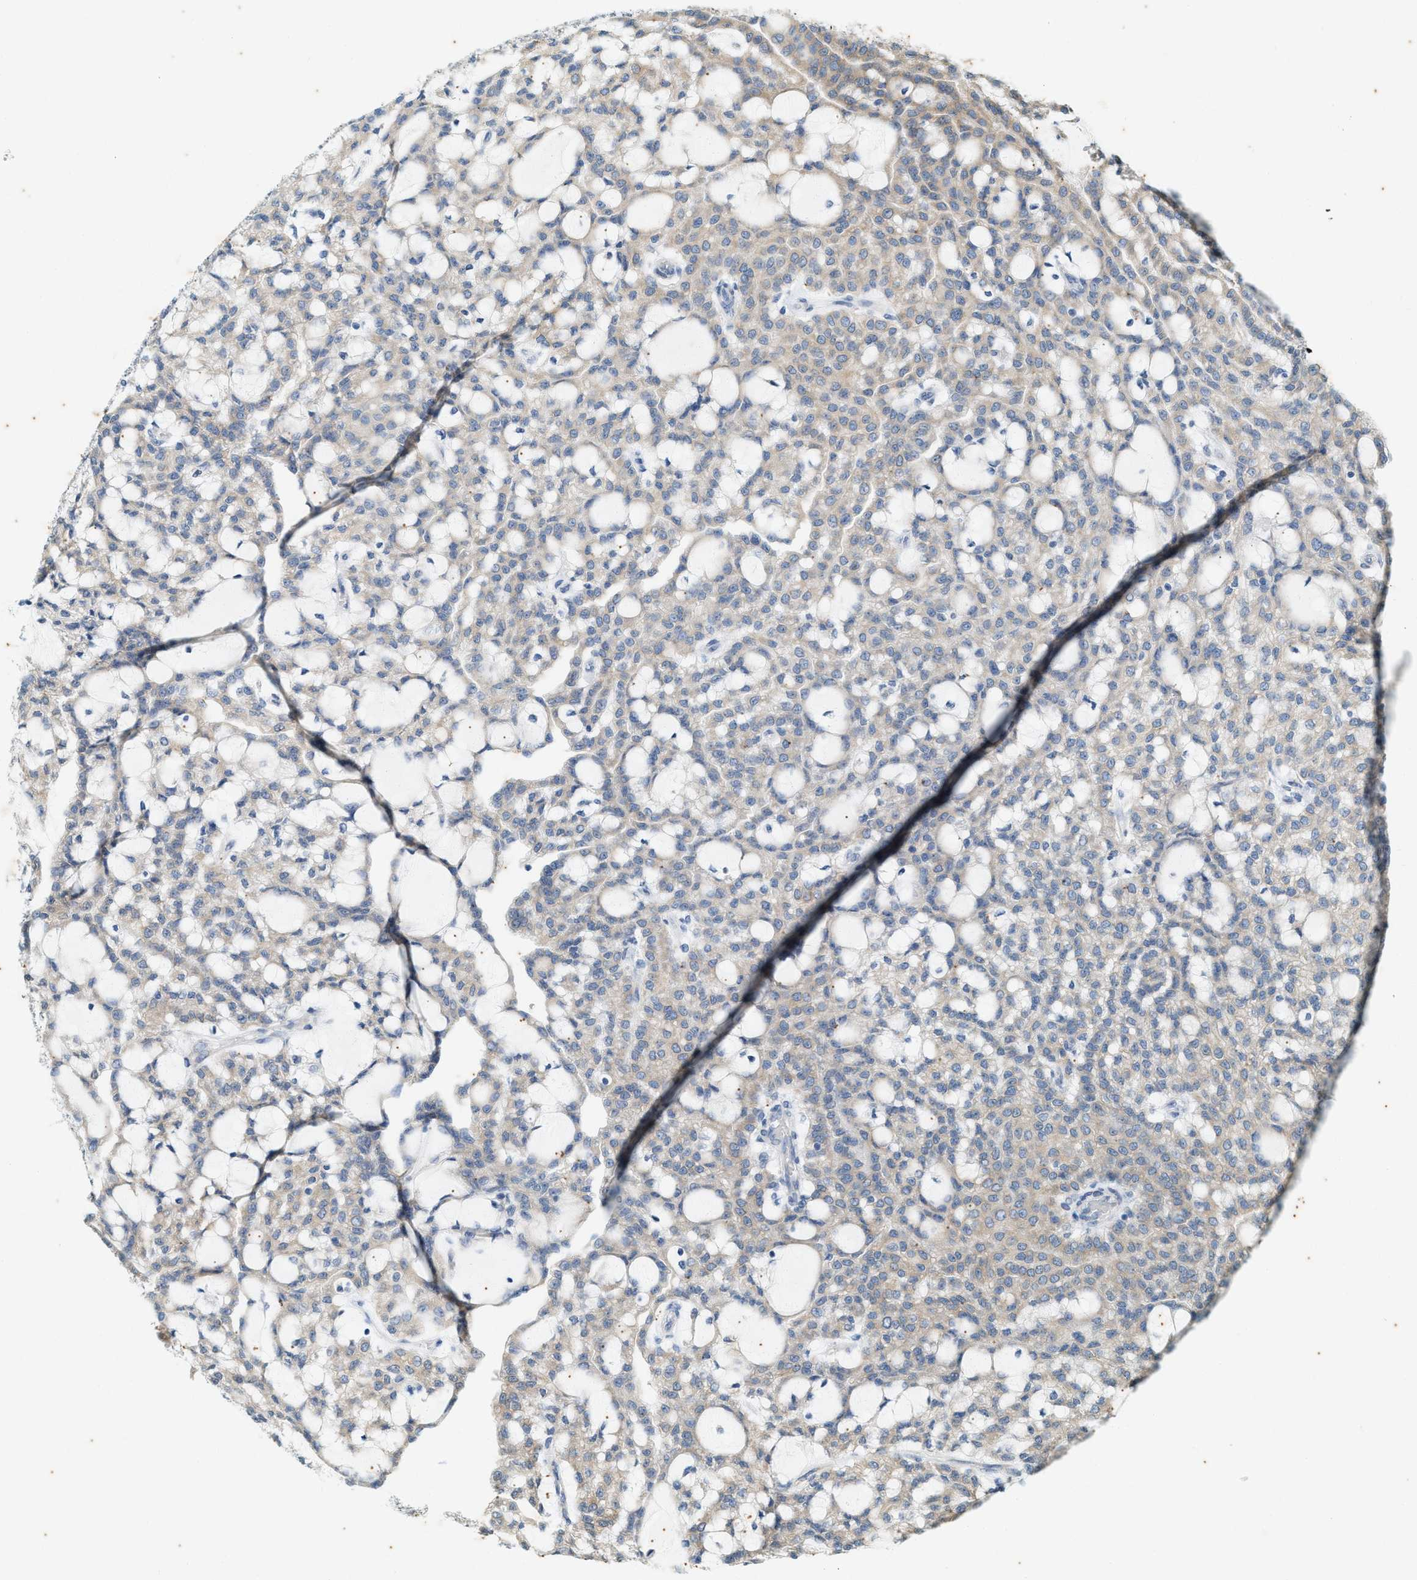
{"staining": {"intensity": "weak", "quantity": "25%-75%", "location": "cytoplasmic/membranous"}, "tissue": "renal cancer", "cell_type": "Tumor cells", "image_type": "cancer", "snomed": [{"axis": "morphology", "description": "Adenocarcinoma, NOS"}, {"axis": "topography", "description": "Kidney"}], "caption": "Renal adenocarcinoma tissue displays weak cytoplasmic/membranous positivity in approximately 25%-75% of tumor cells, visualized by immunohistochemistry.", "gene": "CHPF2", "patient": {"sex": "male", "age": 63}}